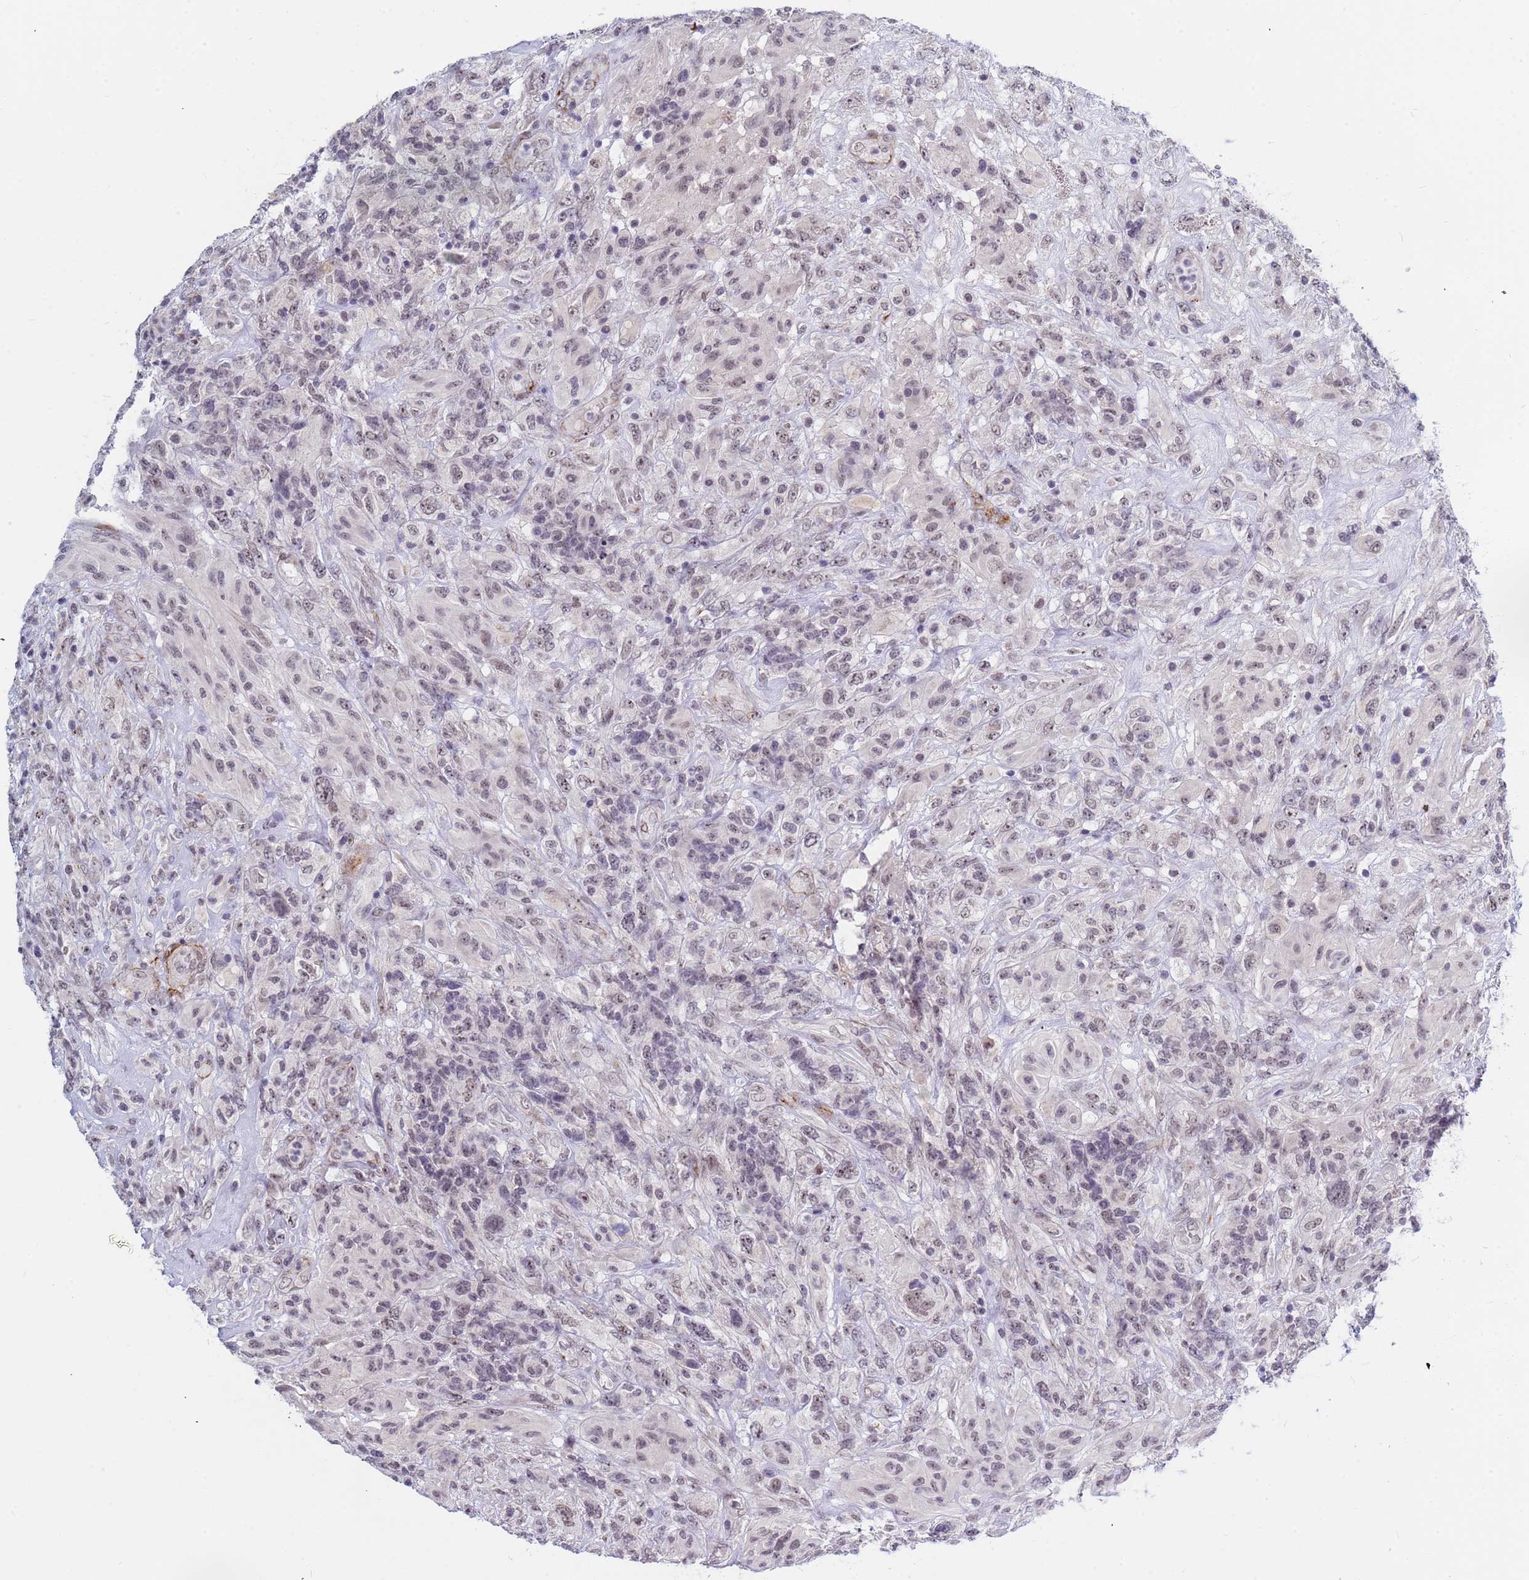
{"staining": {"intensity": "weak", "quantity": ">75%", "location": "nuclear"}, "tissue": "glioma", "cell_type": "Tumor cells", "image_type": "cancer", "snomed": [{"axis": "morphology", "description": "Glioma, malignant, High grade"}, {"axis": "topography", "description": "Brain"}], "caption": "This is a photomicrograph of IHC staining of glioma, which shows weak expression in the nuclear of tumor cells.", "gene": "CXorf65", "patient": {"sex": "male", "age": 61}}